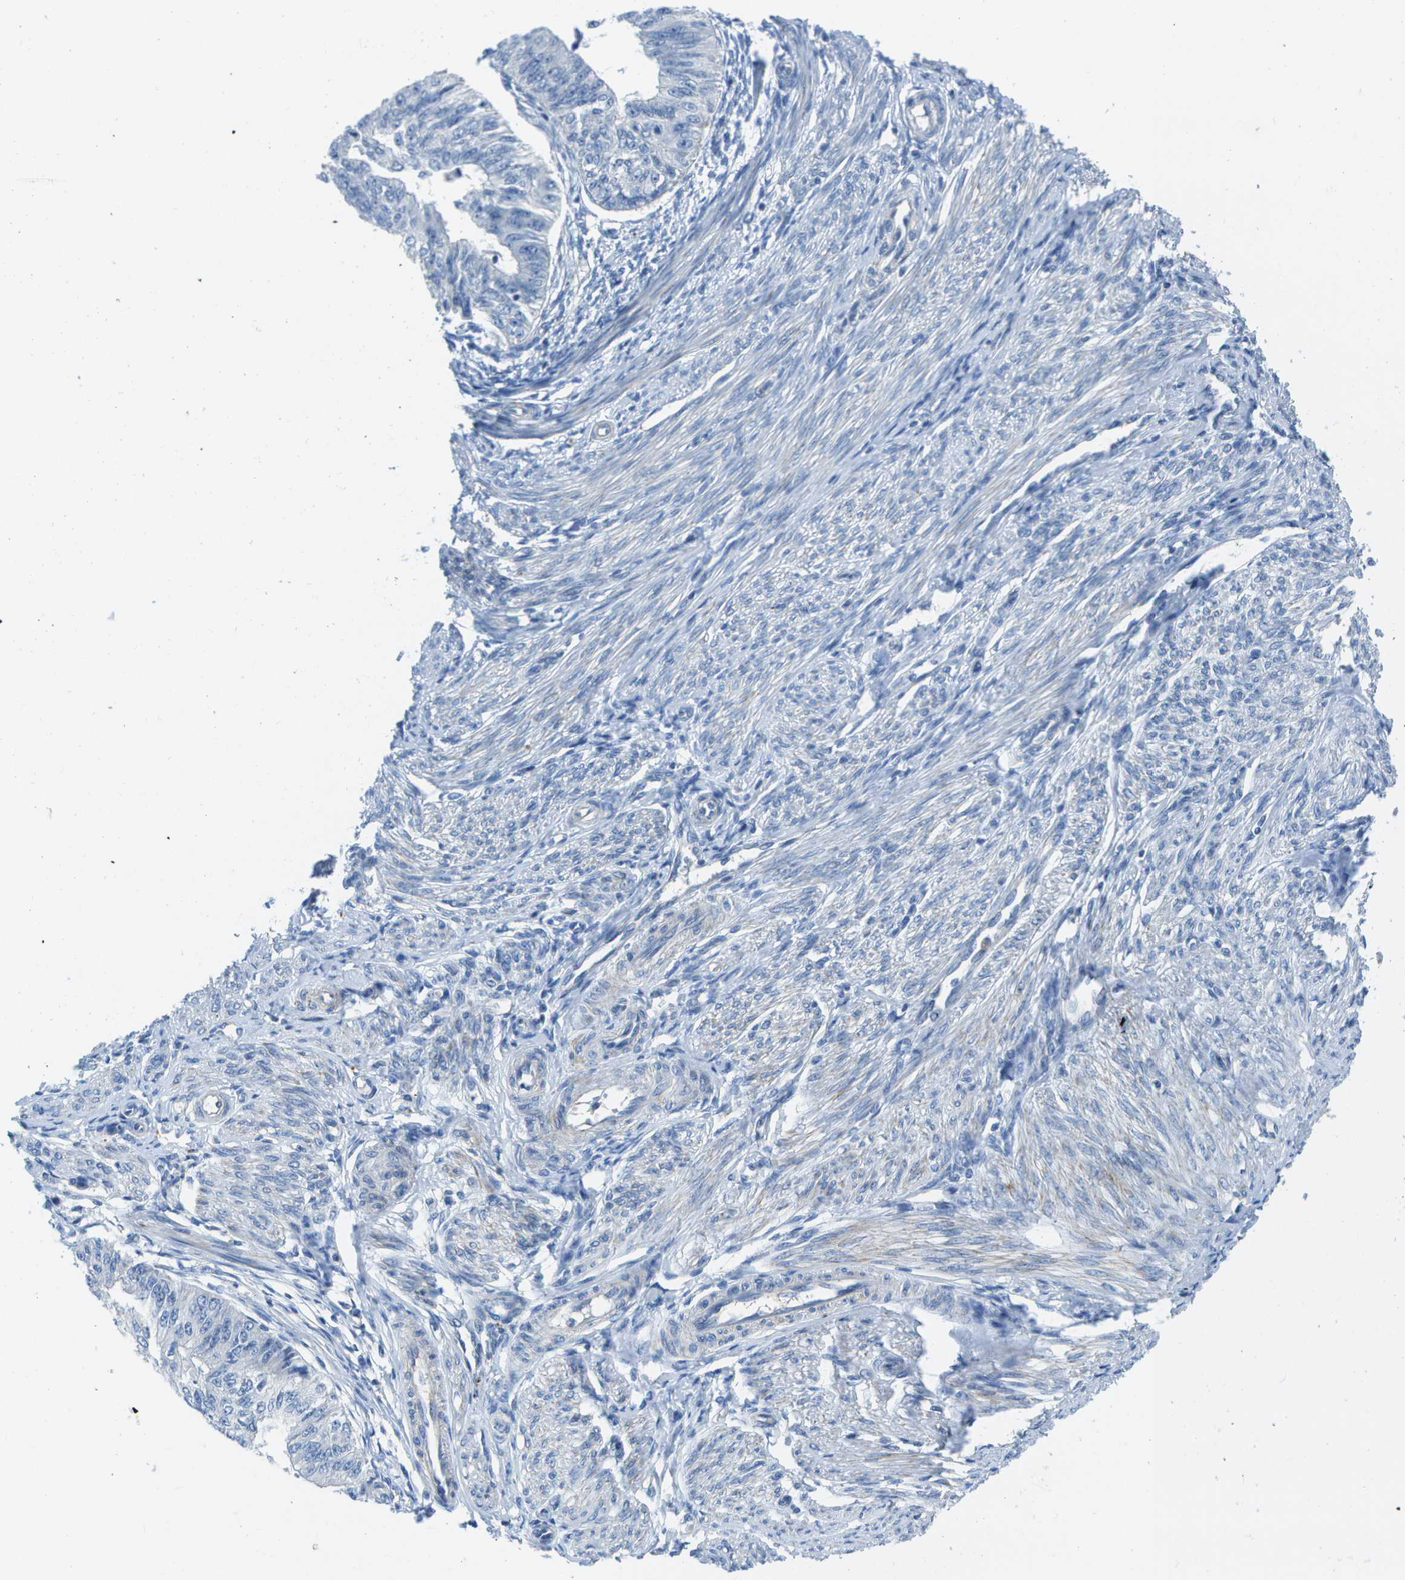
{"staining": {"intensity": "negative", "quantity": "none", "location": "none"}, "tissue": "endometrial cancer", "cell_type": "Tumor cells", "image_type": "cancer", "snomed": [{"axis": "morphology", "description": "Adenocarcinoma, NOS"}, {"axis": "topography", "description": "Endometrium"}], "caption": "Immunohistochemistry (IHC) of human adenocarcinoma (endometrial) displays no positivity in tumor cells.", "gene": "DCT", "patient": {"sex": "female", "age": 32}}